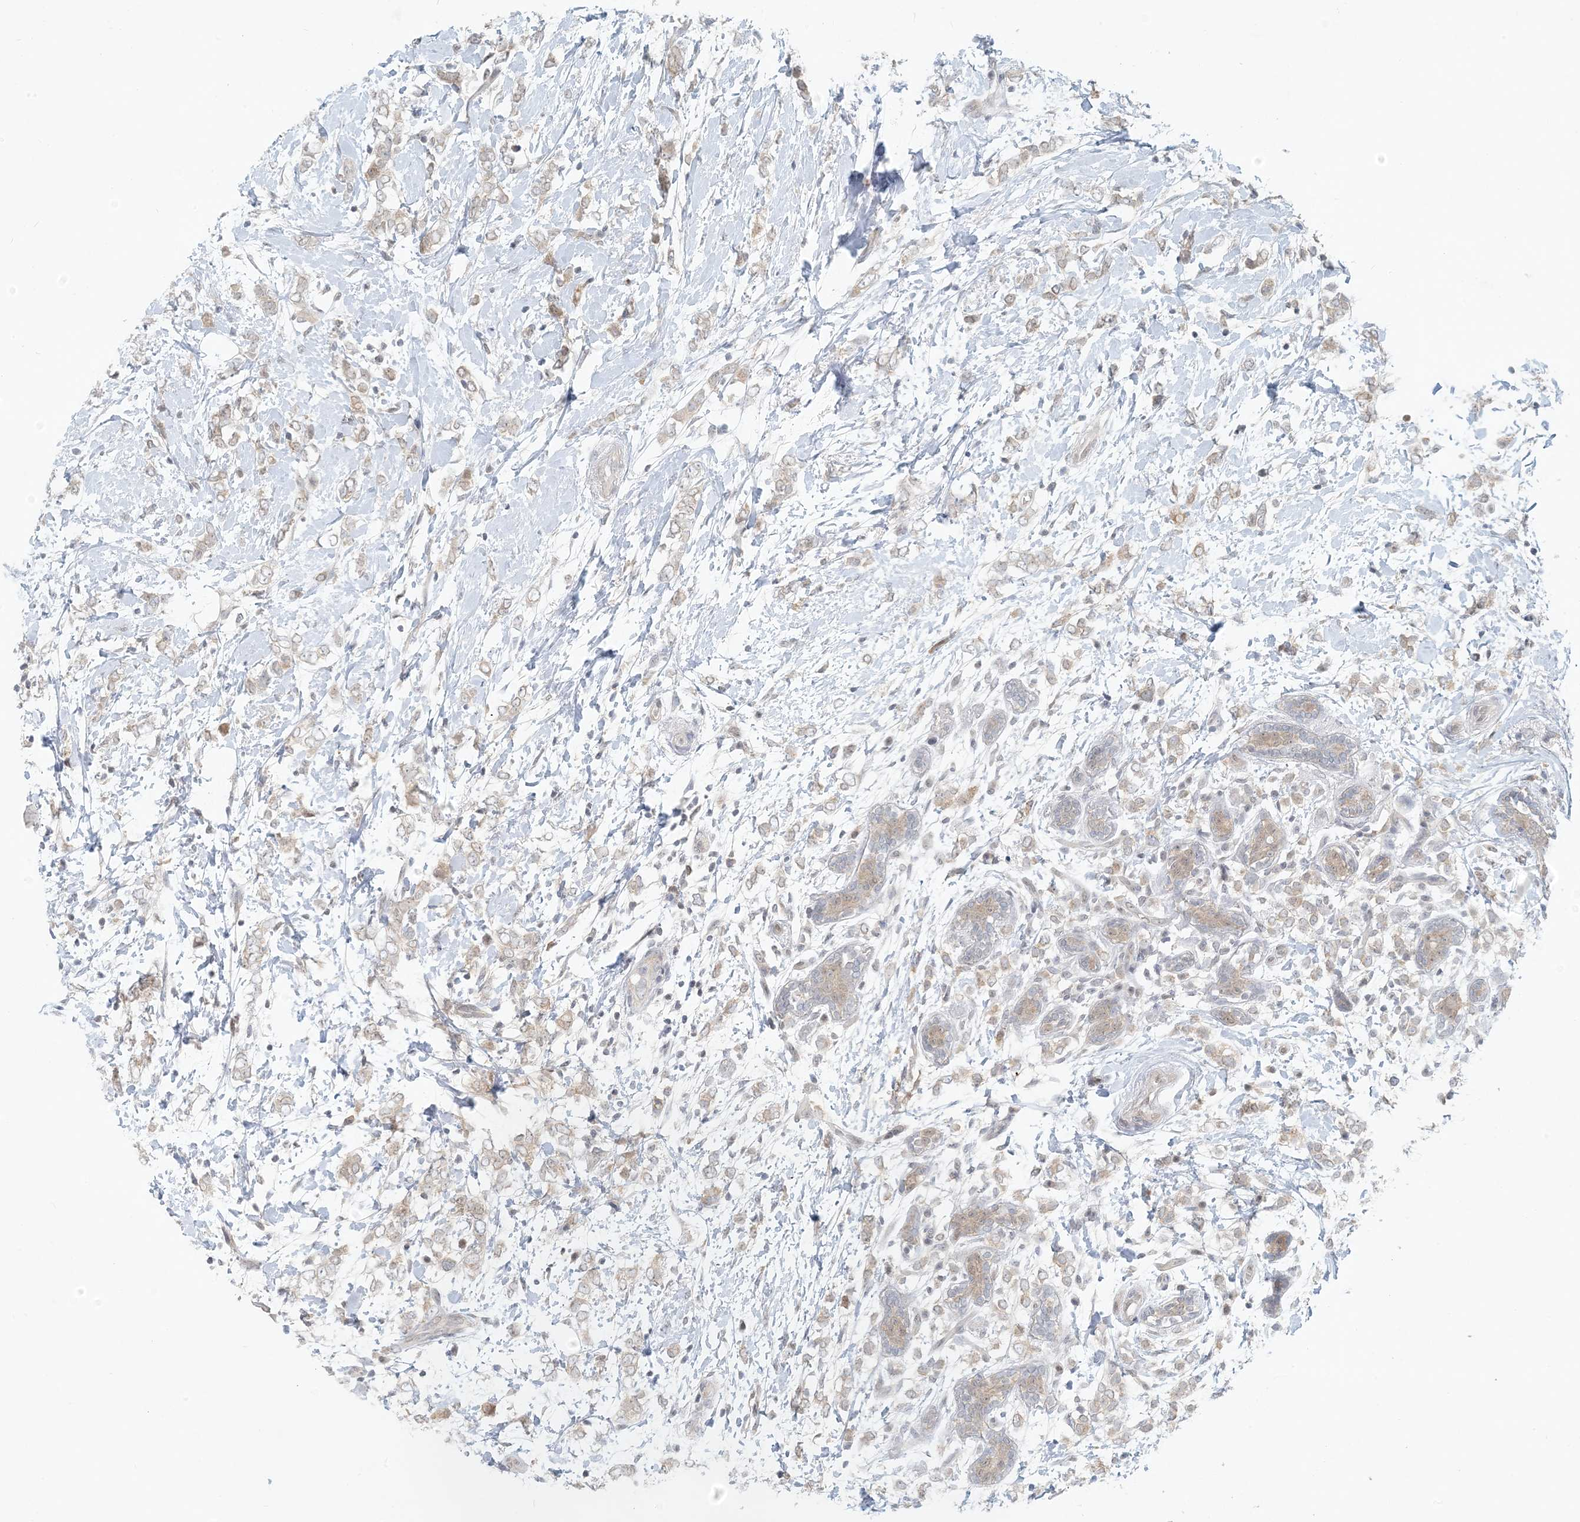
{"staining": {"intensity": "weak", "quantity": ">75%", "location": "cytoplasmic/membranous"}, "tissue": "breast cancer", "cell_type": "Tumor cells", "image_type": "cancer", "snomed": [{"axis": "morphology", "description": "Normal tissue, NOS"}, {"axis": "morphology", "description": "Lobular carcinoma"}, {"axis": "topography", "description": "Breast"}], "caption": "Human breast cancer (lobular carcinoma) stained for a protein (brown) shows weak cytoplasmic/membranous positive positivity in approximately >75% of tumor cells.", "gene": "OBI1", "patient": {"sex": "female", "age": 47}}